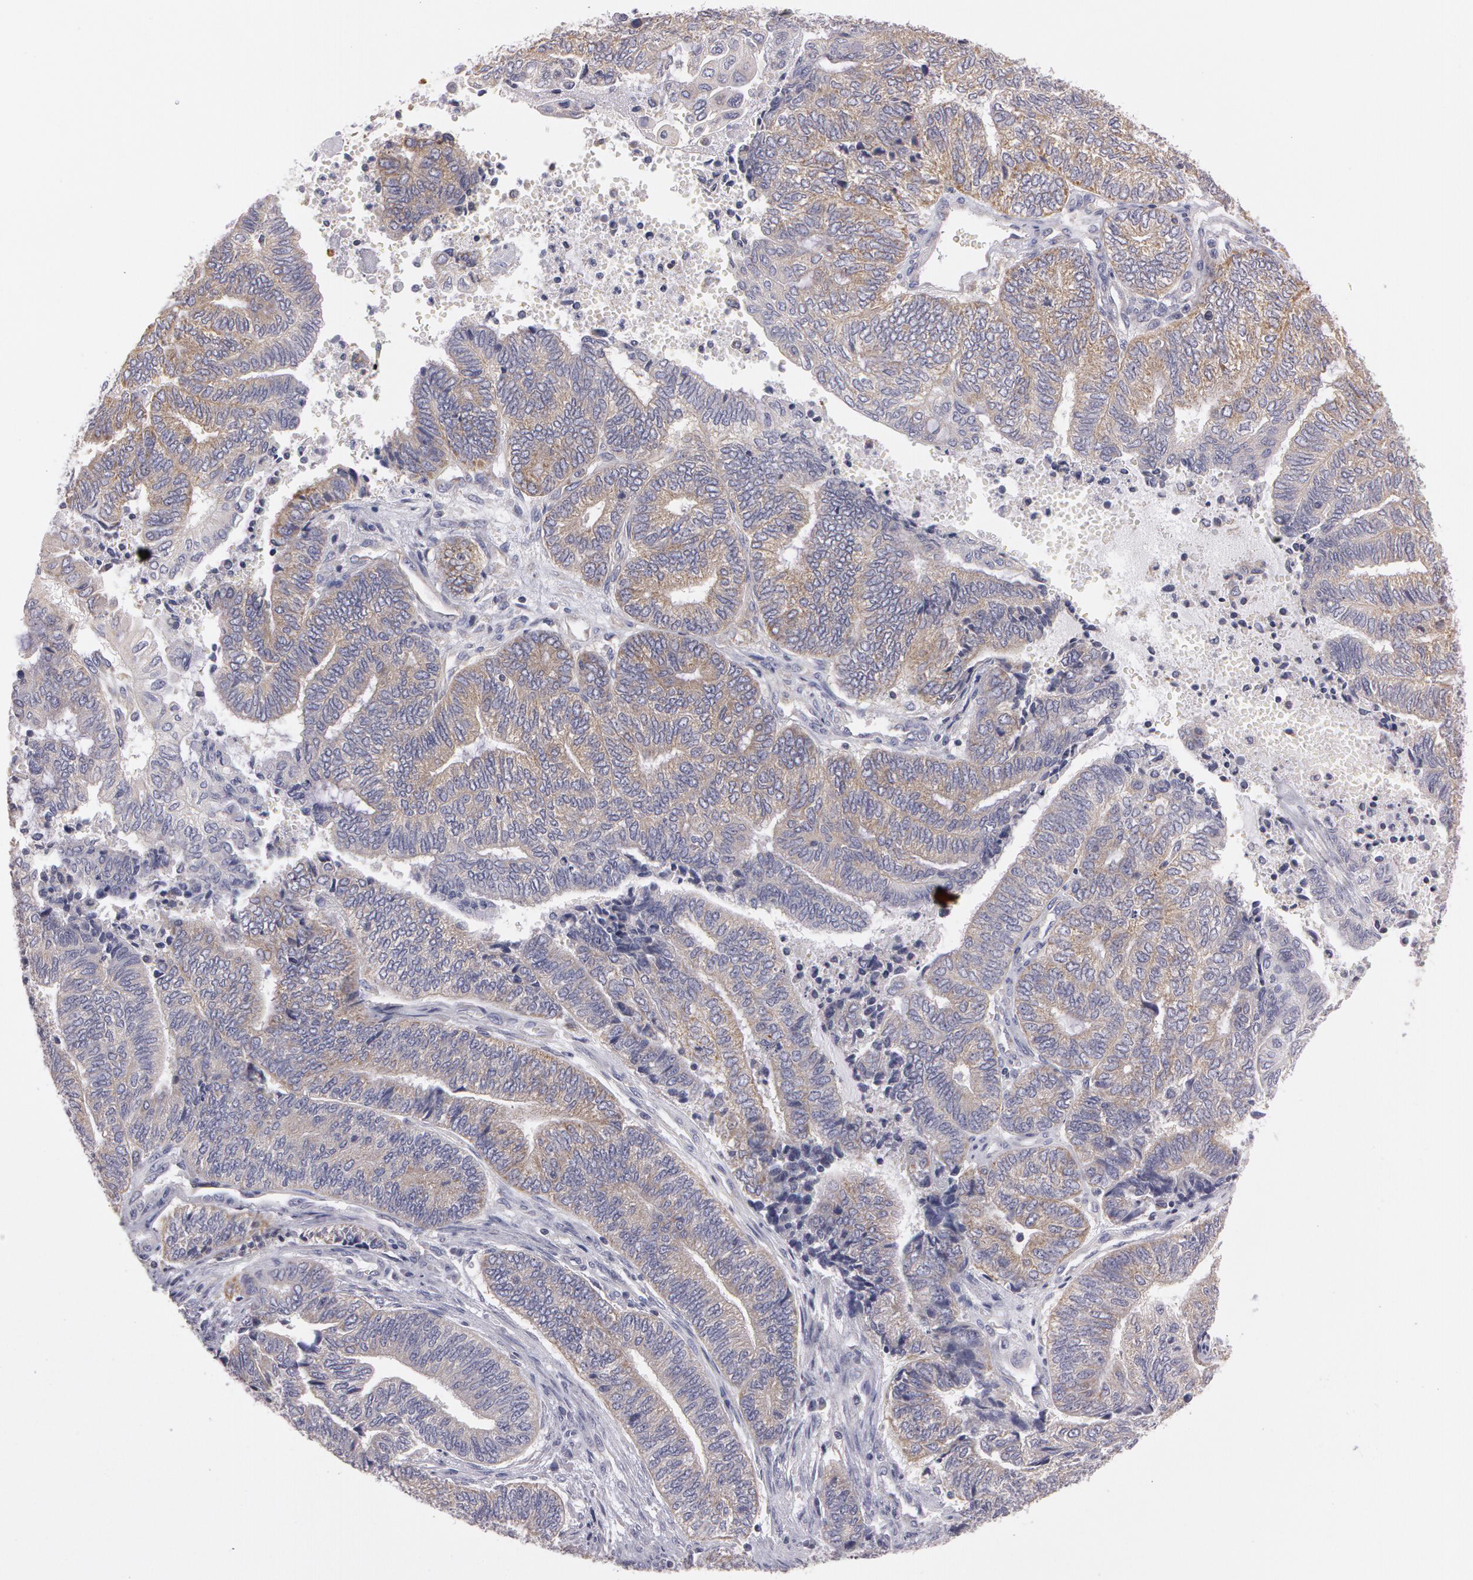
{"staining": {"intensity": "weak", "quantity": "<25%", "location": "cytoplasmic/membranous"}, "tissue": "endometrial cancer", "cell_type": "Tumor cells", "image_type": "cancer", "snomed": [{"axis": "morphology", "description": "Adenocarcinoma, NOS"}, {"axis": "topography", "description": "Uterus"}, {"axis": "topography", "description": "Endometrium"}], "caption": "Endometrial cancer stained for a protein using immunohistochemistry reveals no staining tumor cells.", "gene": "NEK9", "patient": {"sex": "female", "age": 70}}